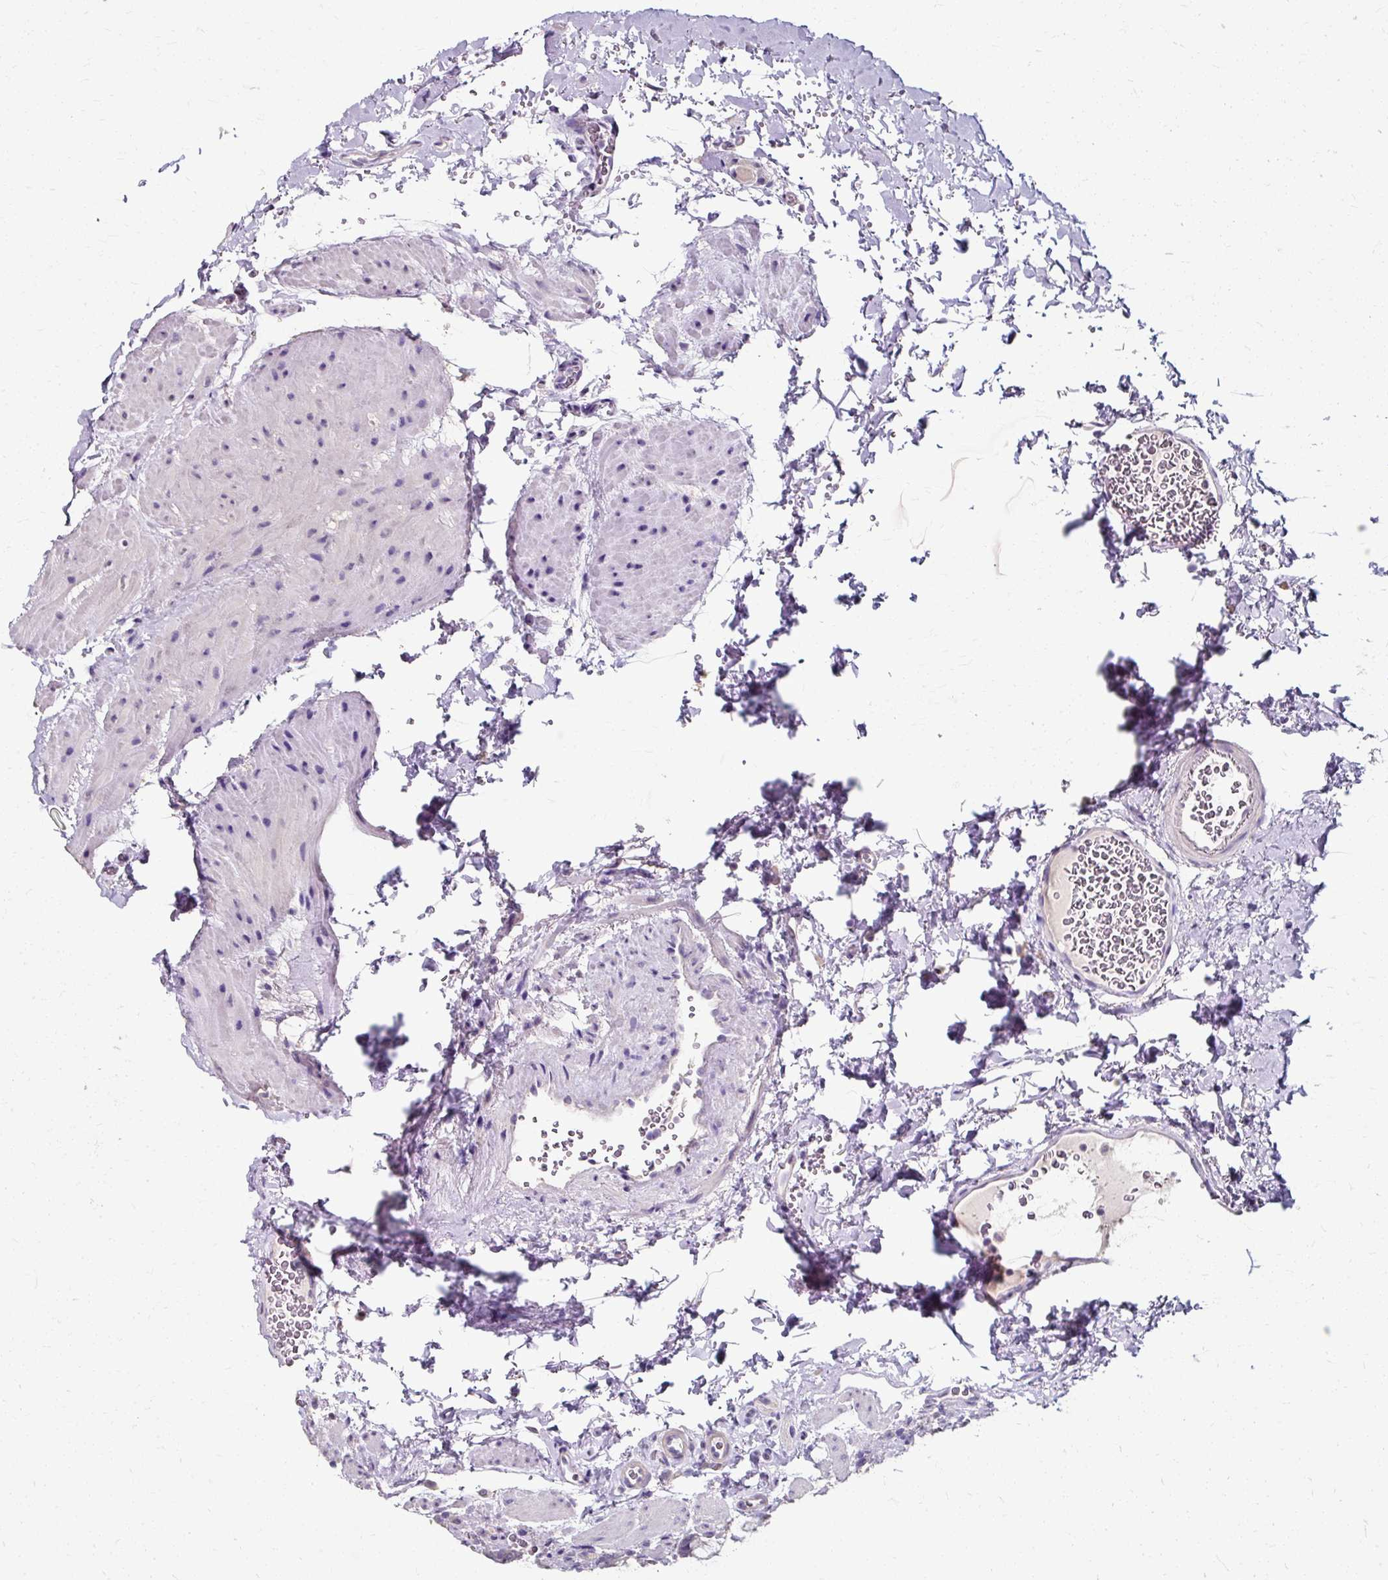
{"staining": {"intensity": "moderate", "quantity": "<25%", "location": "cytoplasmic/membranous"}, "tissue": "rectum", "cell_type": "Glandular cells", "image_type": "normal", "snomed": [{"axis": "morphology", "description": "Normal tissue, NOS"}, {"axis": "topography", "description": "Rectum"}], "caption": "The immunohistochemical stain shows moderate cytoplasmic/membranous staining in glandular cells of unremarkable rectum.", "gene": "KLHL24", "patient": {"sex": "female", "age": 69}}